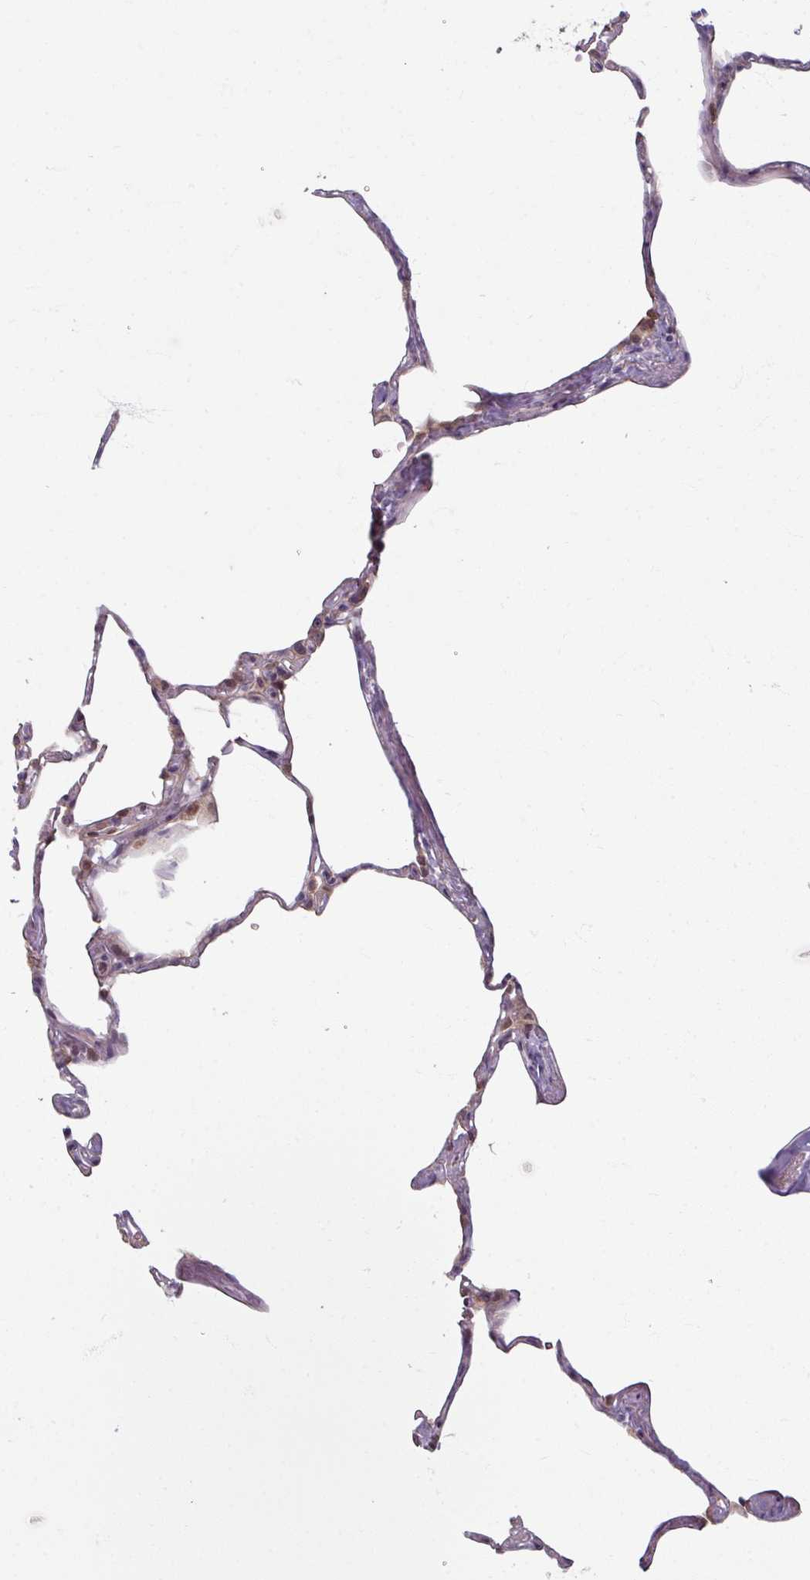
{"staining": {"intensity": "moderate", "quantity": "<25%", "location": "cytoplasmic/membranous,nuclear"}, "tissue": "lung", "cell_type": "Alveolar cells", "image_type": "normal", "snomed": [{"axis": "morphology", "description": "Normal tissue, NOS"}, {"axis": "topography", "description": "Lung"}], "caption": "A high-resolution image shows IHC staining of normal lung, which shows moderate cytoplasmic/membranous,nuclear staining in approximately <25% of alveolar cells.", "gene": "KLC3", "patient": {"sex": "male", "age": 65}}